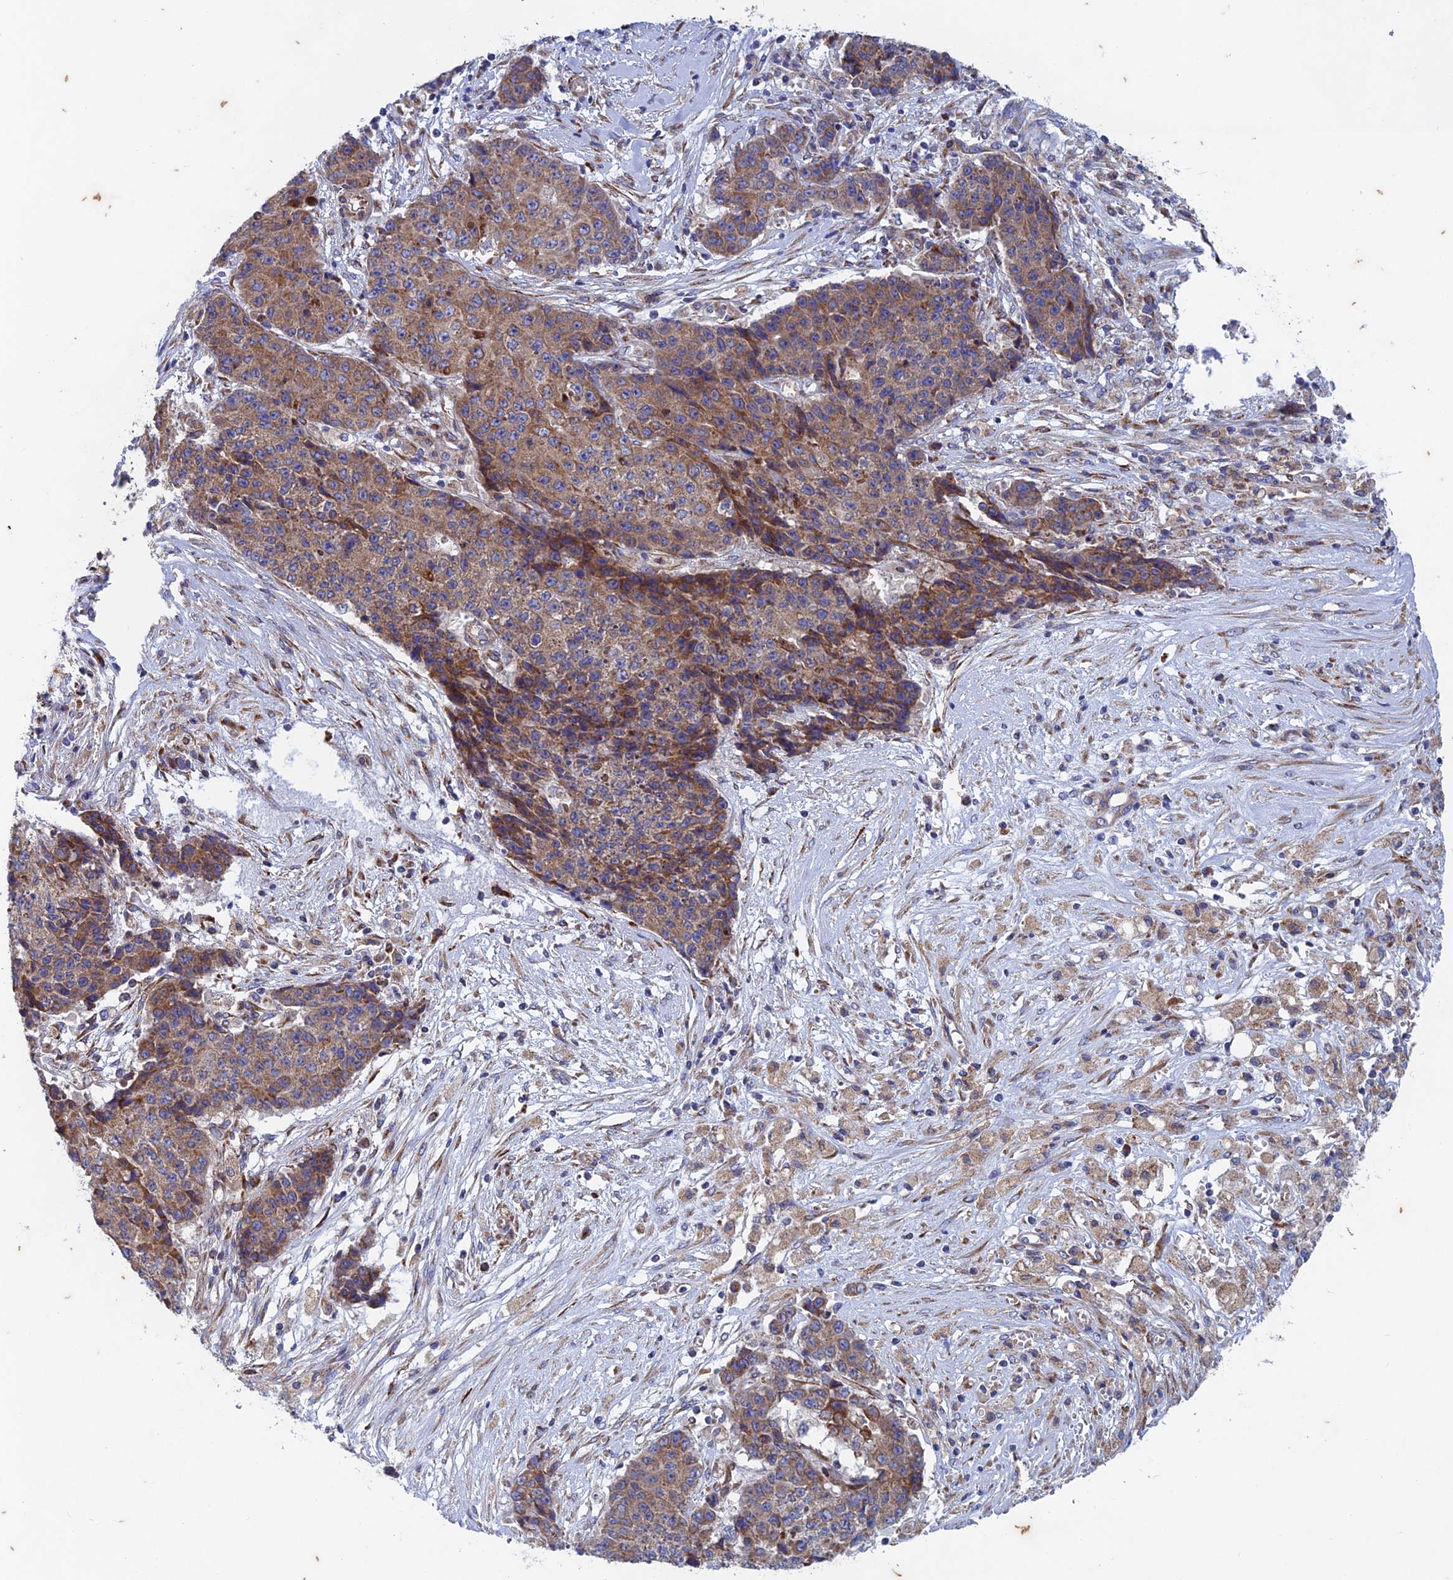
{"staining": {"intensity": "moderate", "quantity": ">75%", "location": "cytoplasmic/membranous"}, "tissue": "ovarian cancer", "cell_type": "Tumor cells", "image_type": "cancer", "snomed": [{"axis": "morphology", "description": "Carcinoma, endometroid"}, {"axis": "topography", "description": "Ovary"}], "caption": "Immunohistochemistry (IHC) image of human ovarian endometroid carcinoma stained for a protein (brown), which reveals medium levels of moderate cytoplasmic/membranous staining in approximately >75% of tumor cells.", "gene": "AP4S1", "patient": {"sex": "female", "age": 42}}